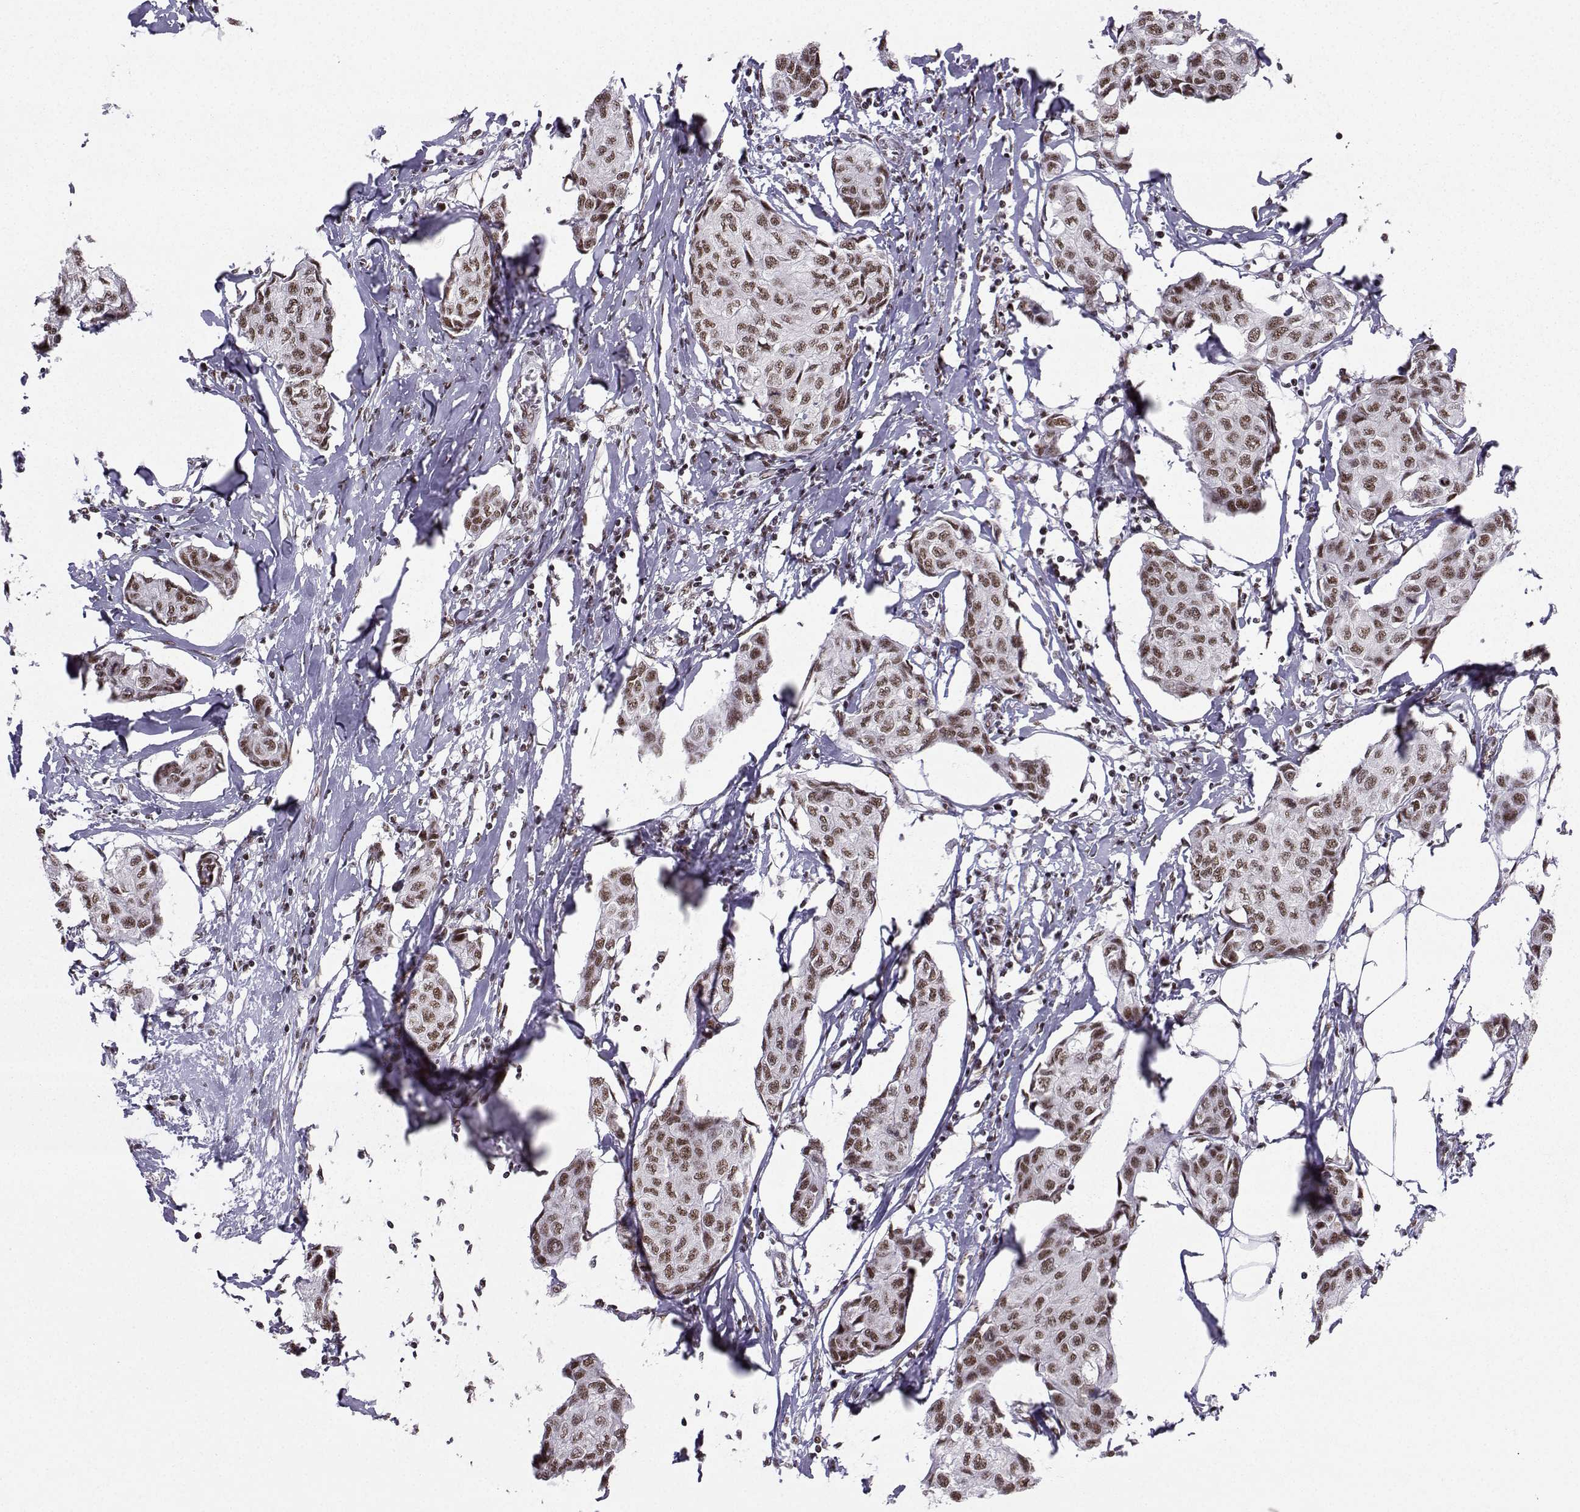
{"staining": {"intensity": "weak", "quantity": ">75%", "location": "nuclear"}, "tissue": "breast cancer", "cell_type": "Tumor cells", "image_type": "cancer", "snomed": [{"axis": "morphology", "description": "Duct carcinoma"}, {"axis": "topography", "description": "Breast"}], "caption": "Protein staining of breast cancer tissue reveals weak nuclear expression in about >75% of tumor cells.", "gene": "SNRPB2", "patient": {"sex": "female", "age": 80}}